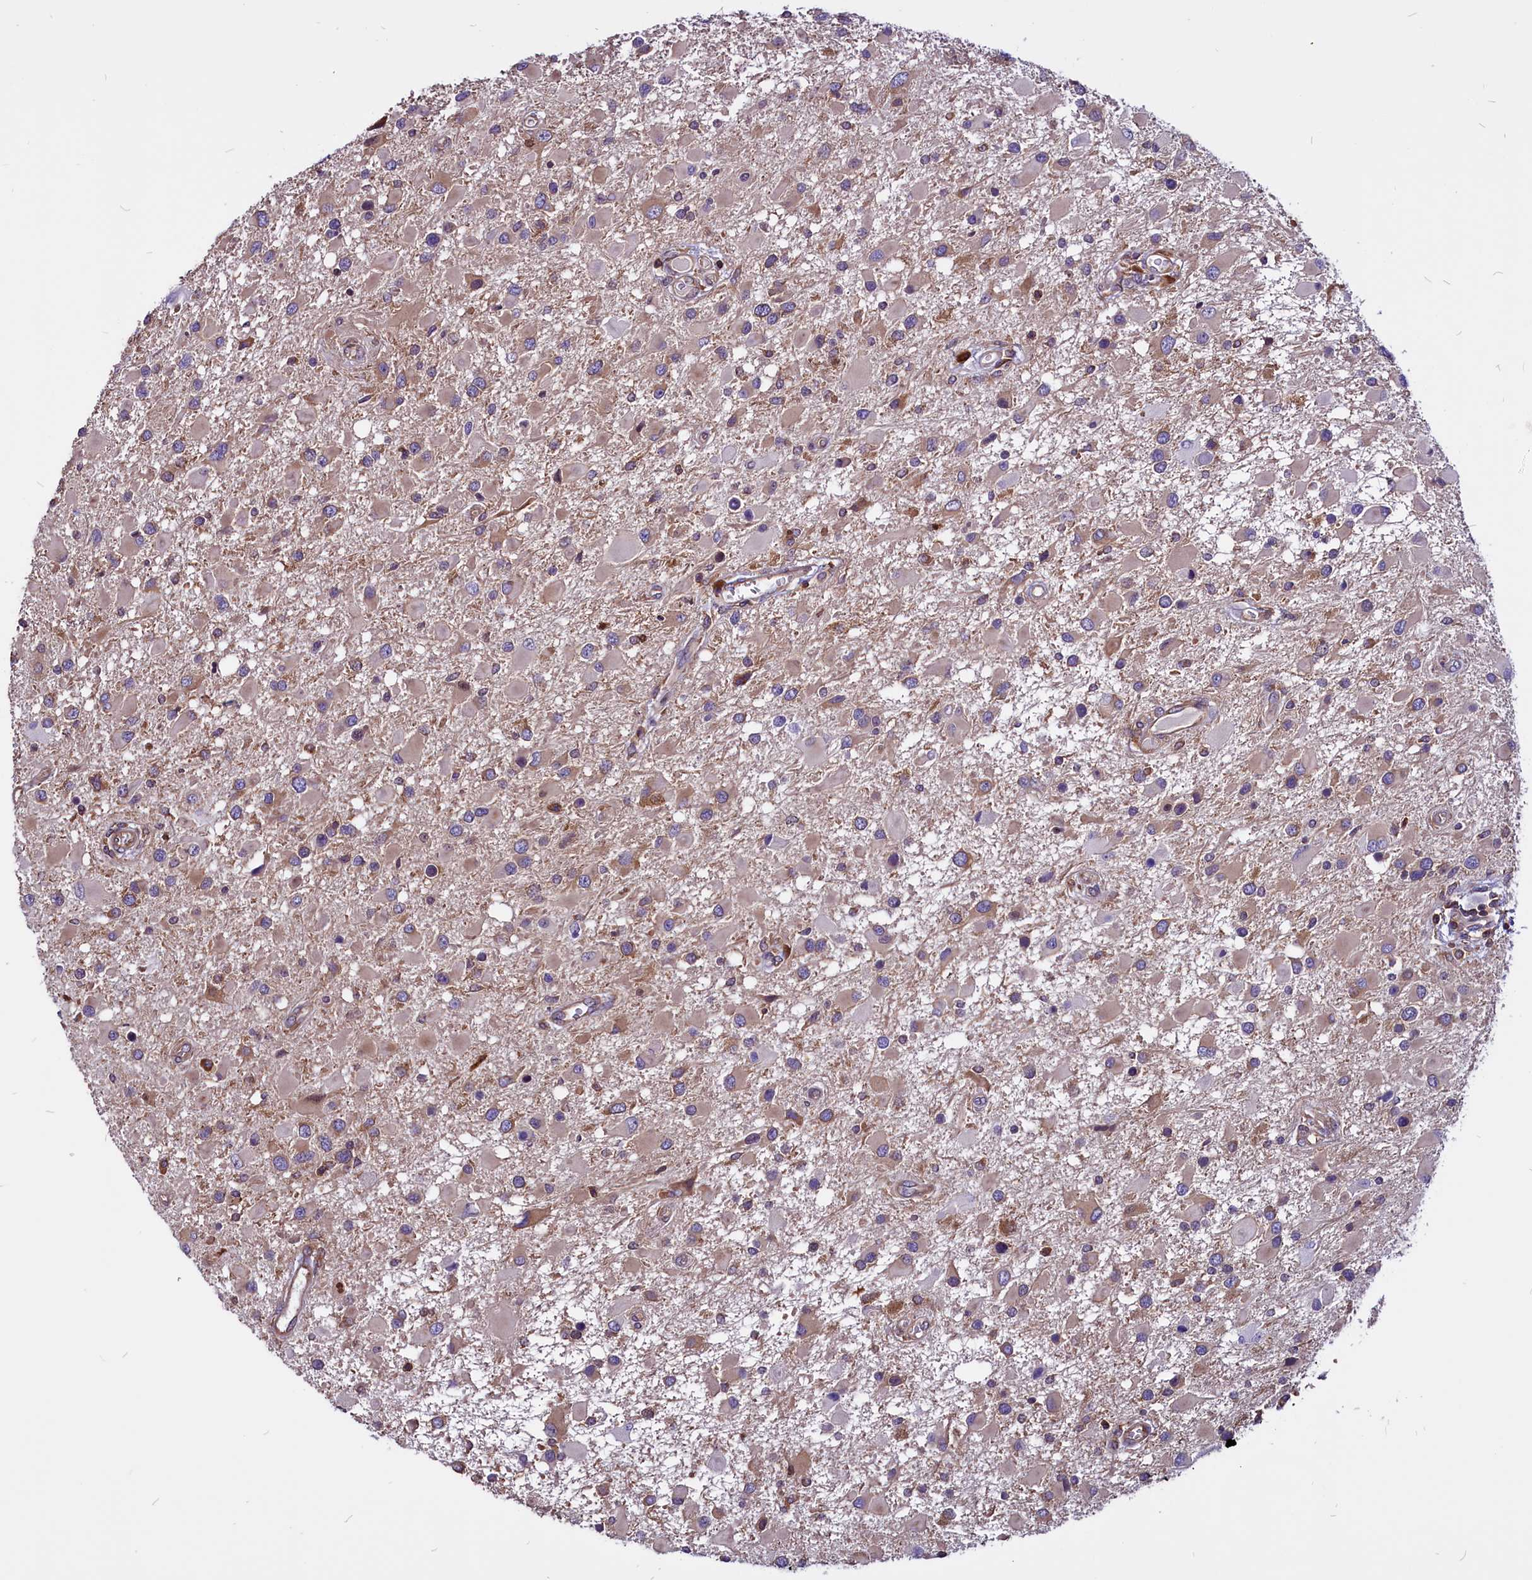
{"staining": {"intensity": "weak", "quantity": "25%-75%", "location": "cytoplasmic/membranous"}, "tissue": "glioma", "cell_type": "Tumor cells", "image_type": "cancer", "snomed": [{"axis": "morphology", "description": "Glioma, malignant, High grade"}, {"axis": "topography", "description": "Brain"}], "caption": "Immunohistochemistry micrograph of glioma stained for a protein (brown), which displays low levels of weak cytoplasmic/membranous positivity in about 25%-75% of tumor cells.", "gene": "EIF3G", "patient": {"sex": "male", "age": 53}}